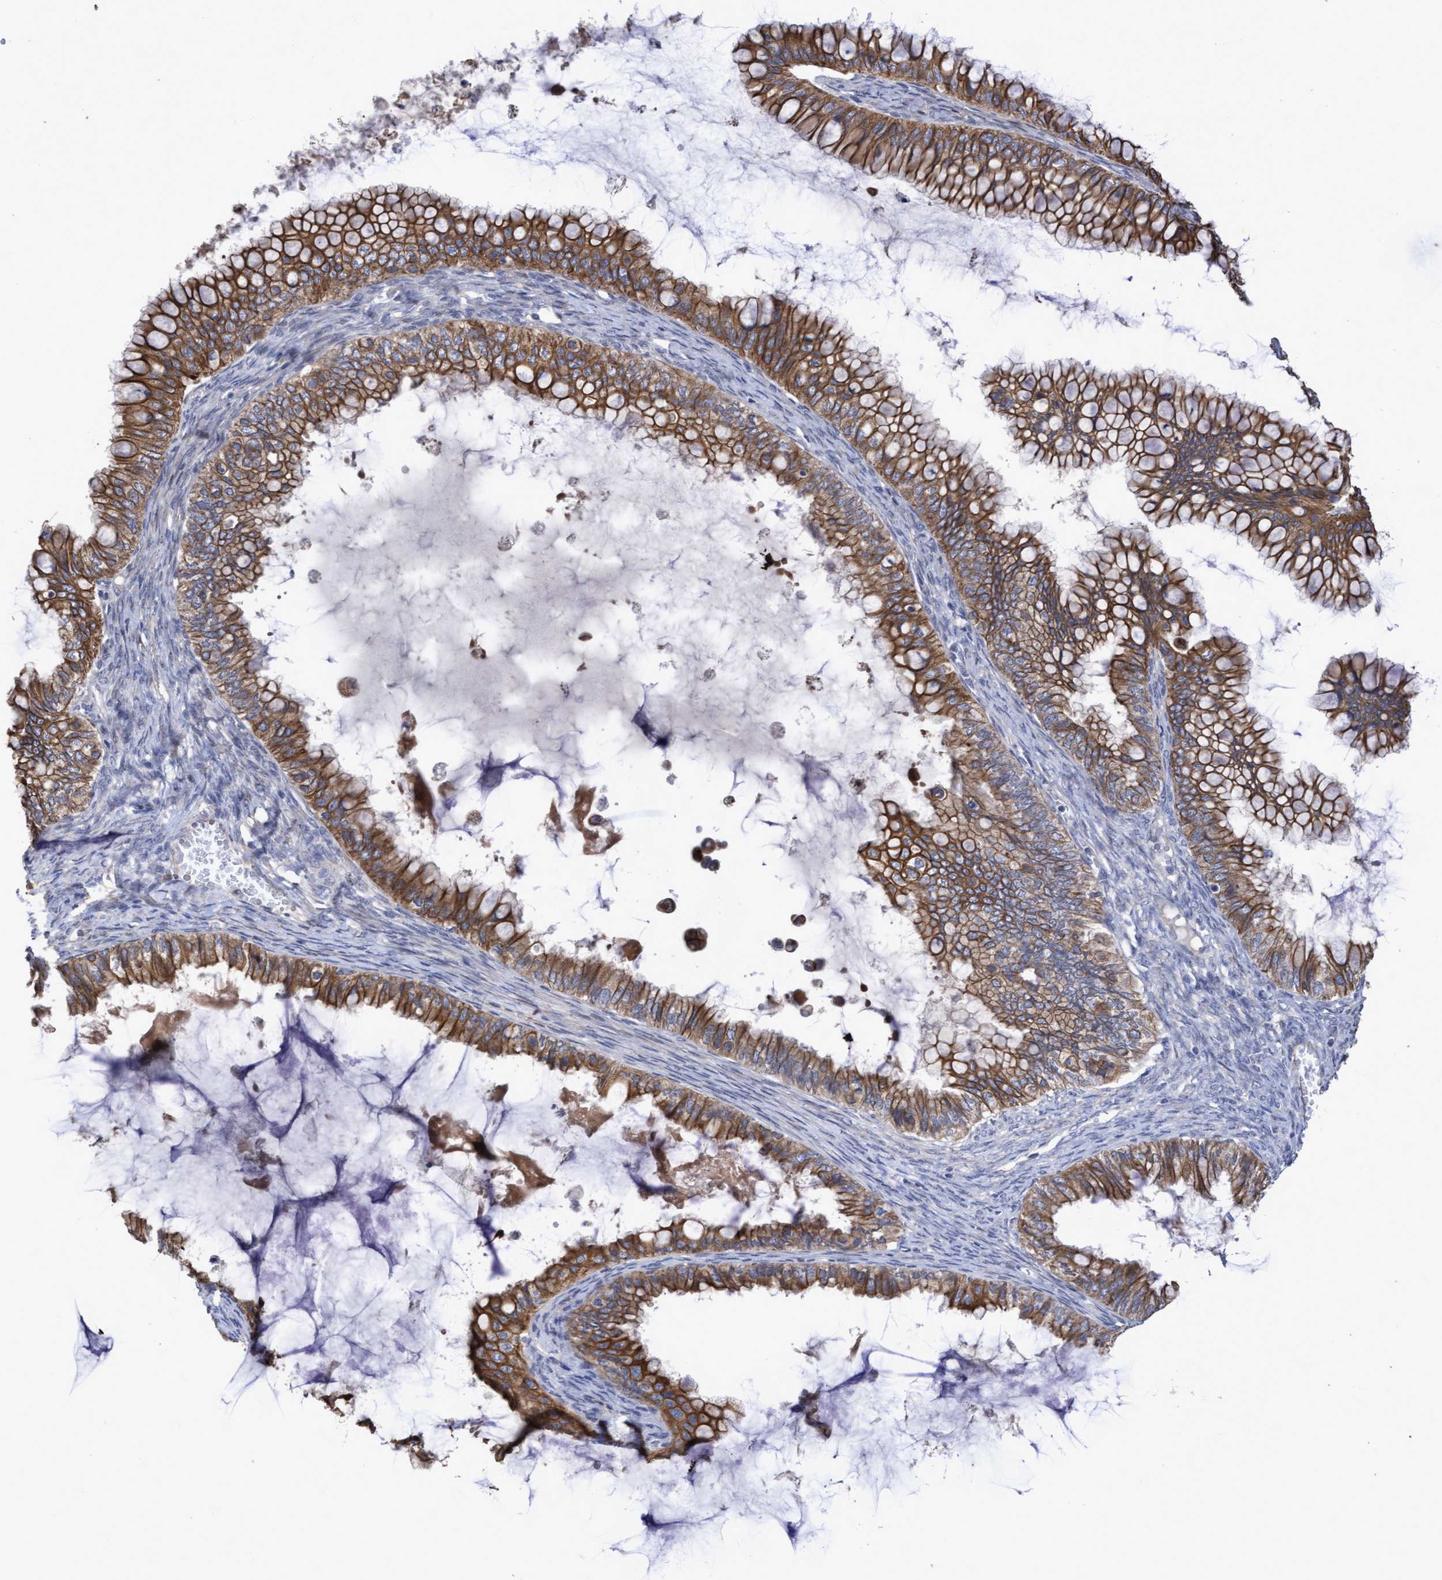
{"staining": {"intensity": "moderate", "quantity": ">75%", "location": "cytoplasmic/membranous"}, "tissue": "ovarian cancer", "cell_type": "Tumor cells", "image_type": "cancer", "snomed": [{"axis": "morphology", "description": "Cystadenocarcinoma, mucinous, NOS"}, {"axis": "topography", "description": "Ovary"}], "caption": "This micrograph reveals immunohistochemistry staining of human mucinous cystadenocarcinoma (ovarian), with medium moderate cytoplasmic/membranous staining in approximately >75% of tumor cells.", "gene": "KRT24", "patient": {"sex": "female", "age": 80}}